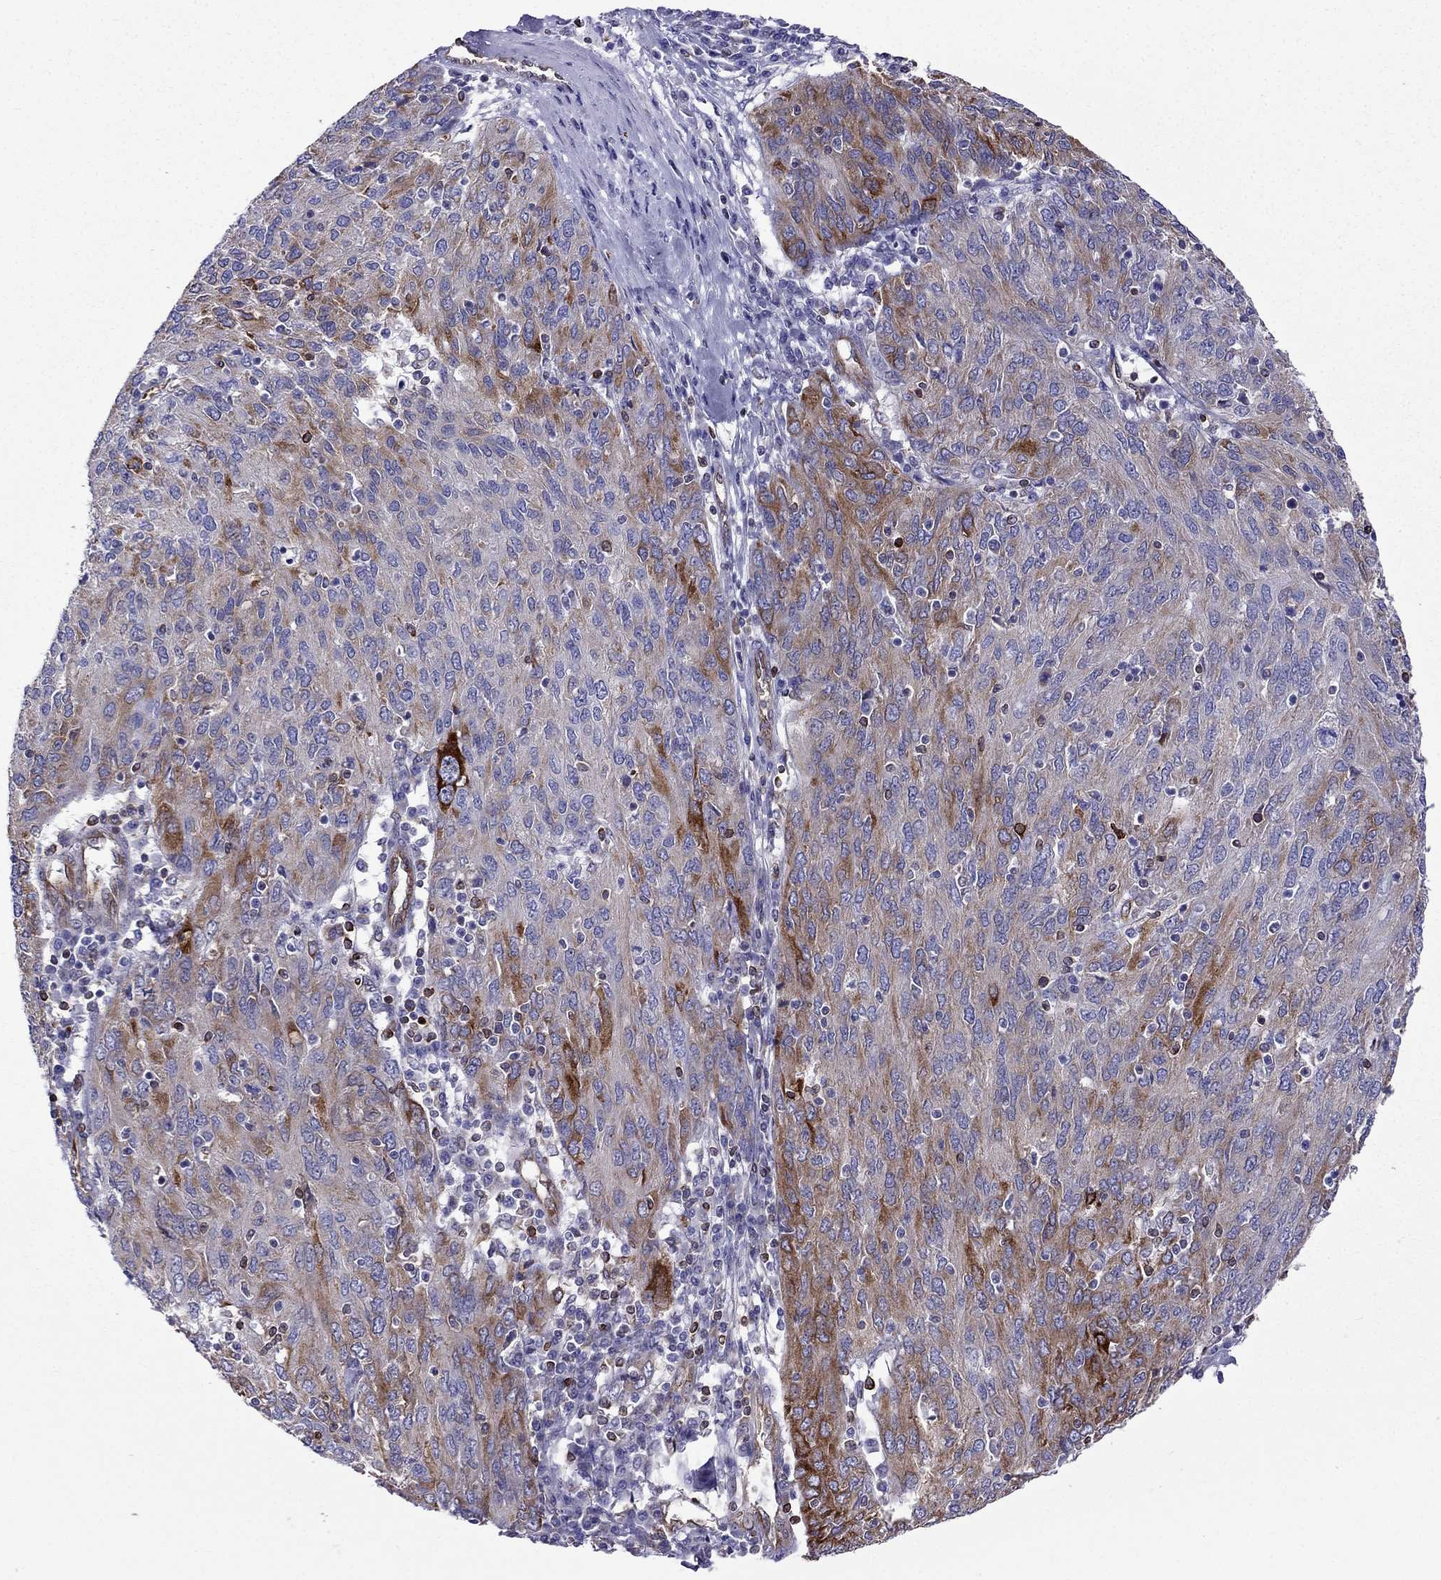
{"staining": {"intensity": "strong", "quantity": "<25%", "location": "cytoplasmic/membranous"}, "tissue": "ovarian cancer", "cell_type": "Tumor cells", "image_type": "cancer", "snomed": [{"axis": "morphology", "description": "Carcinoma, endometroid"}, {"axis": "topography", "description": "Ovary"}], "caption": "Tumor cells display strong cytoplasmic/membranous positivity in approximately <25% of cells in ovarian cancer.", "gene": "GNAL", "patient": {"sex": "female", "age": 50}}